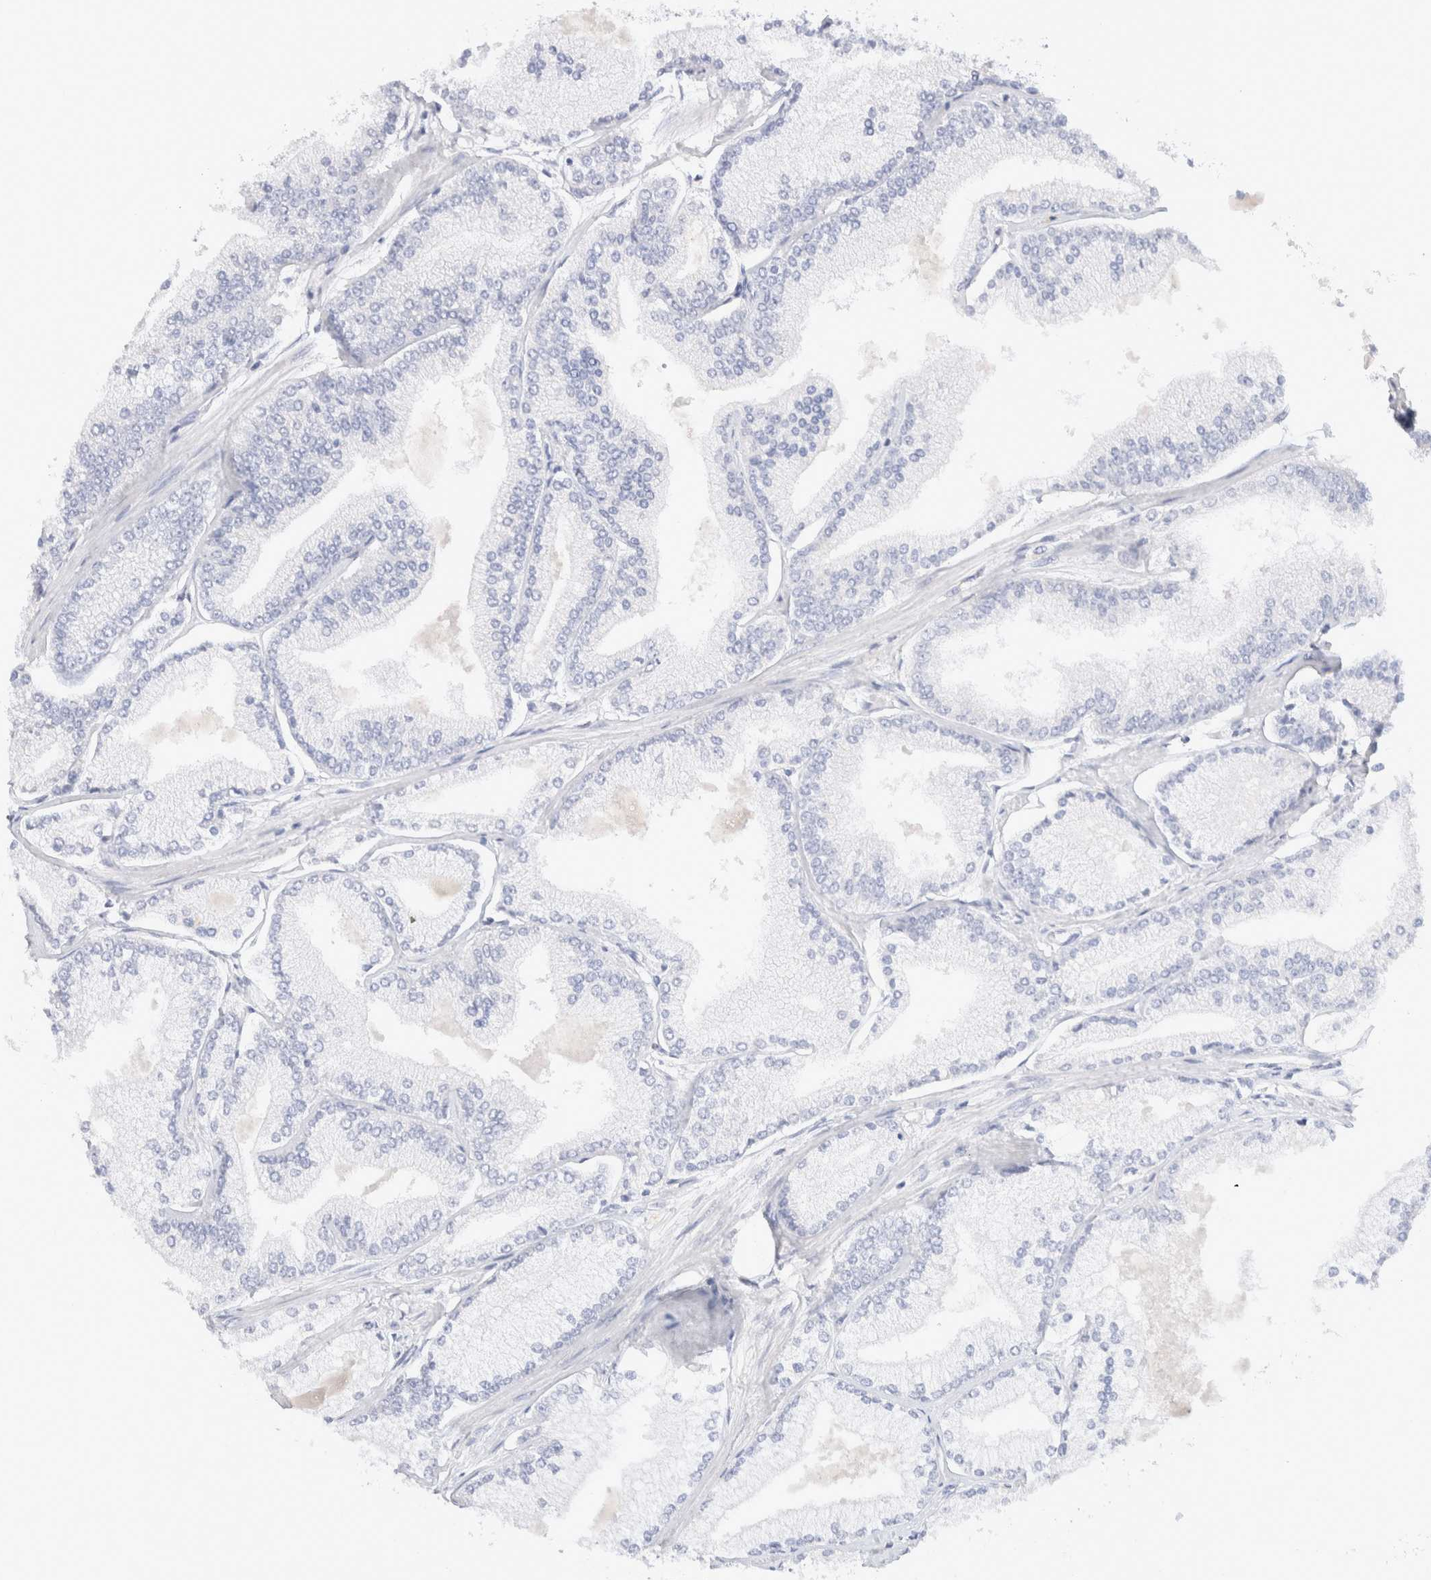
{"staining": {"intensity": "negative", "quantity": "none", "location": "none"}, "tissue": "prostate cancer", "cell_type": "Tumor cells", "image_type": "cancer", "snomed": [{"axis": "morphology", "description": "Adenocarcinoma, Low grade"}, {"axis": "topography", "description": "Prostate"}], "caption": "An image of low-grade adenocarcinoma (prostate) stained for a protein reveals no brown staining in tumor cells.", "gene": "GADD45G", "patient": {"sex": "male", "age": 52}}